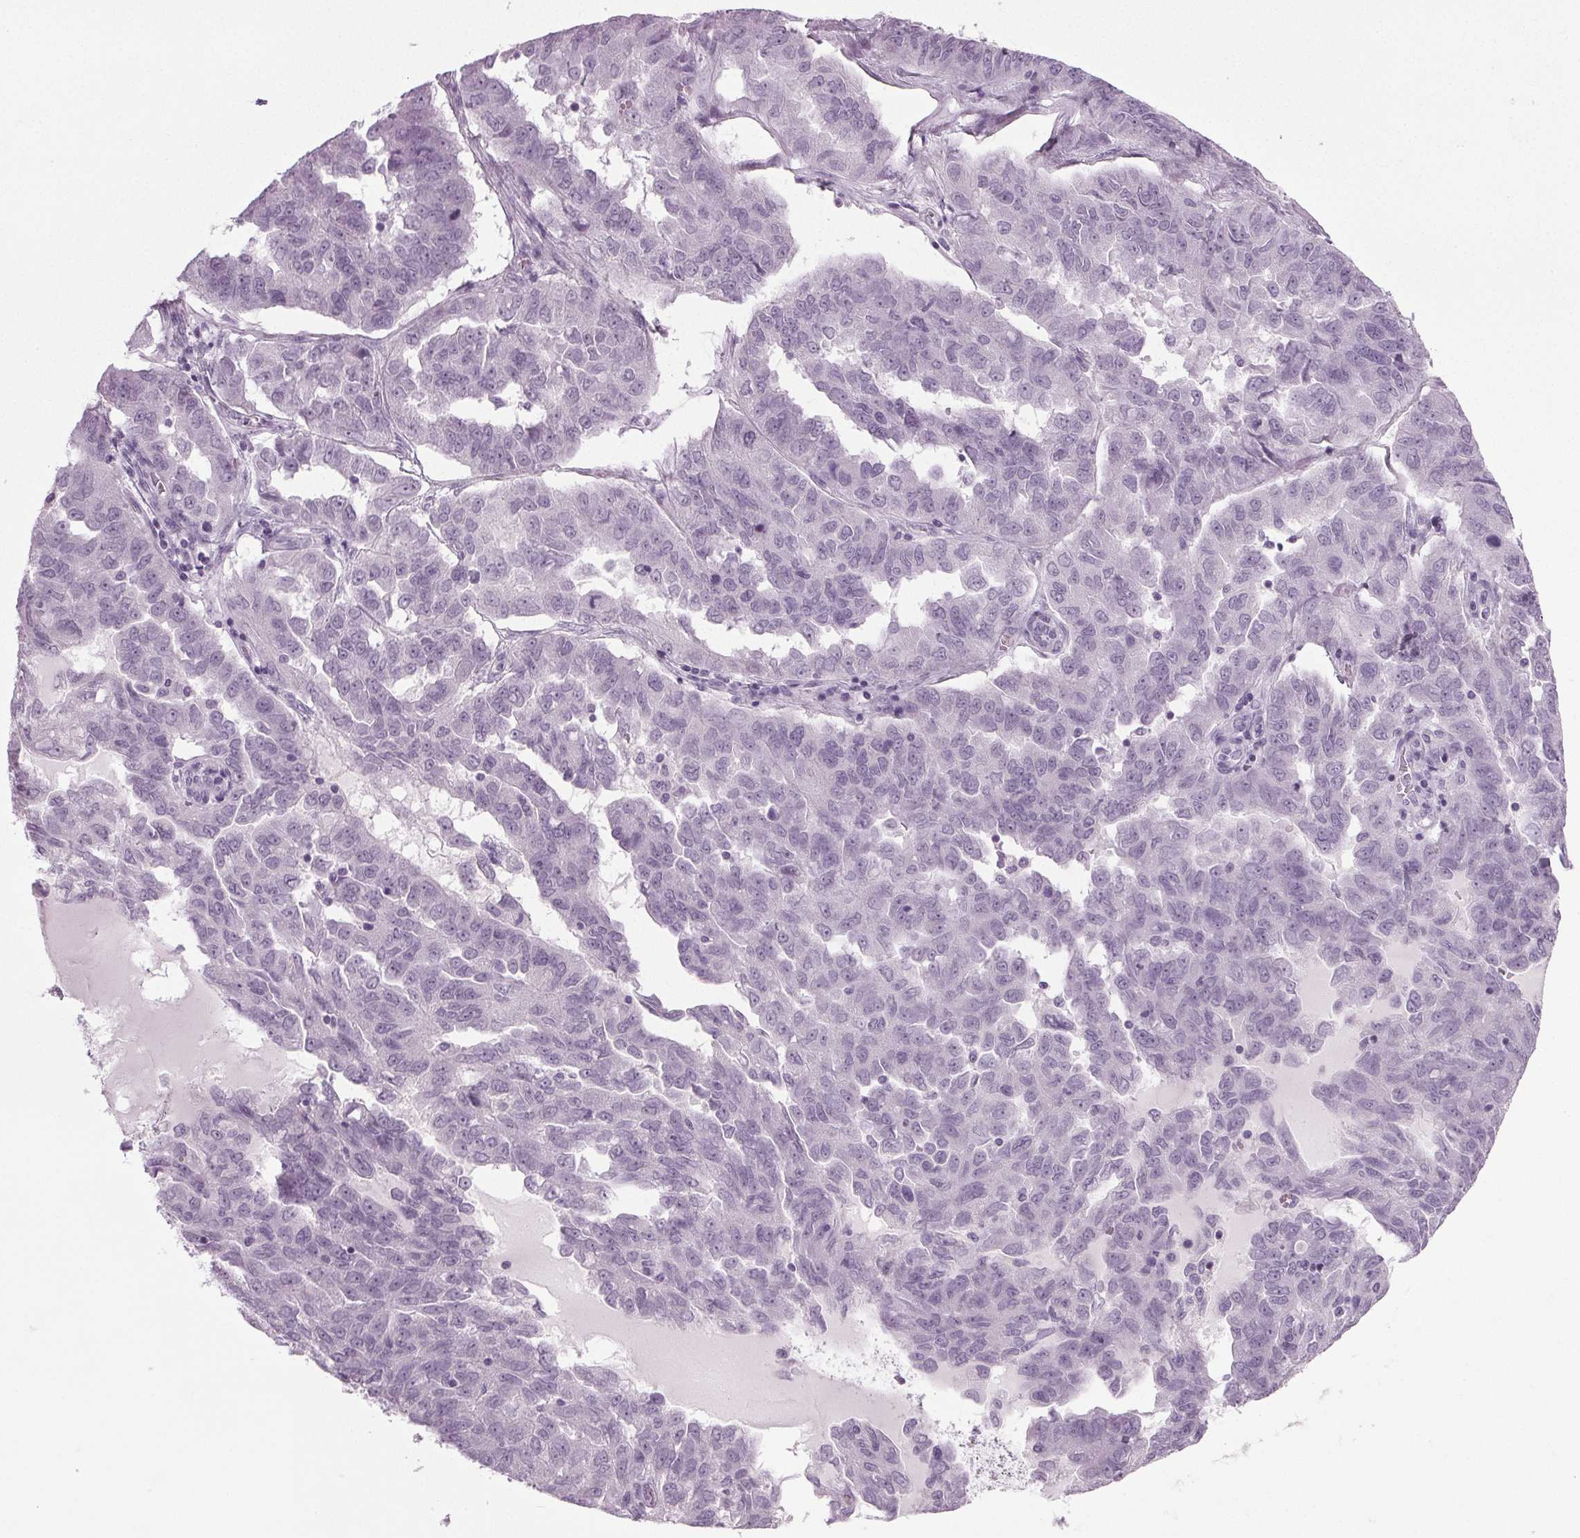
{"staining": {"intensity": "negative", "quantity": "none", "location": "none"}, "tissue": "ovarian cancer", "cell_type": "Tumor cells", "image_type": "cancer", "snomed": [{"axis": "morphology", "description": "Cystadenocarcinoma, serous, NOS"}, {"axis": "topography", "description": "Ovary"}], "caption": "This is a histopathology image of IHC staining of ovarian cancer, which shows no staining in tumor cells.", "gene": "IGF2BP1", "patient": {"sex": "female", "age": 64}}